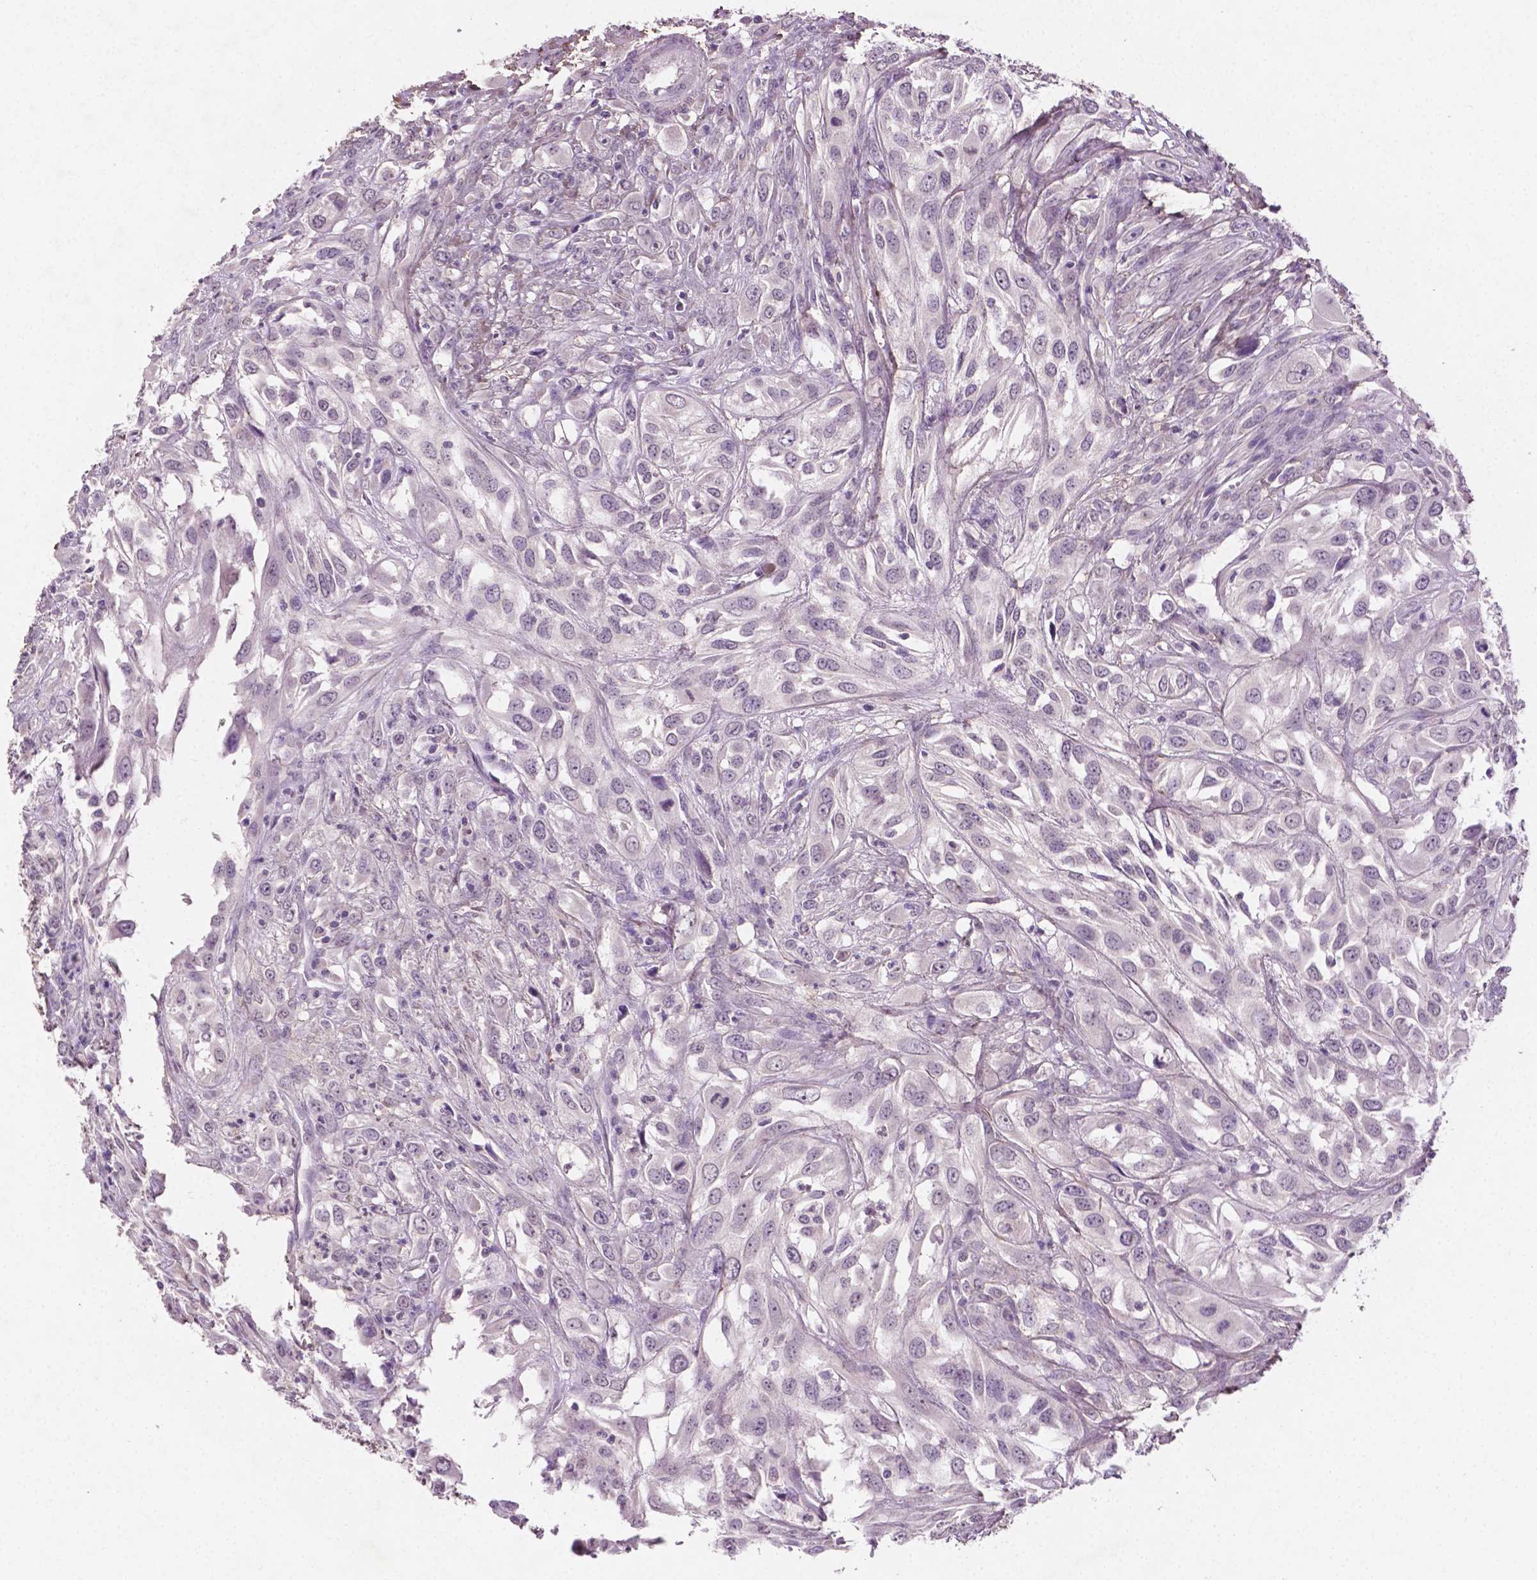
{"staining": {"intensity": "negative", "quantity": "none", "location": "none"}, "tissue": "urothelial cancer", "cell_type": "Tumor cells", "image_type": "cancer", "snomed": [{"axis": "morphology", "description": "Urothelial carcinoma, High grade"}, {"axis": "topography", "description": "Urinary bladder"}], "caption": "This photomicrograph is of urothelial cancer stained with IHC to label a protein in brown with the nuclei are counter-stained blue. There is no expression in tumor cells.", "gene": "DLG2", "patient": {"sex": "male", "age": 67}}